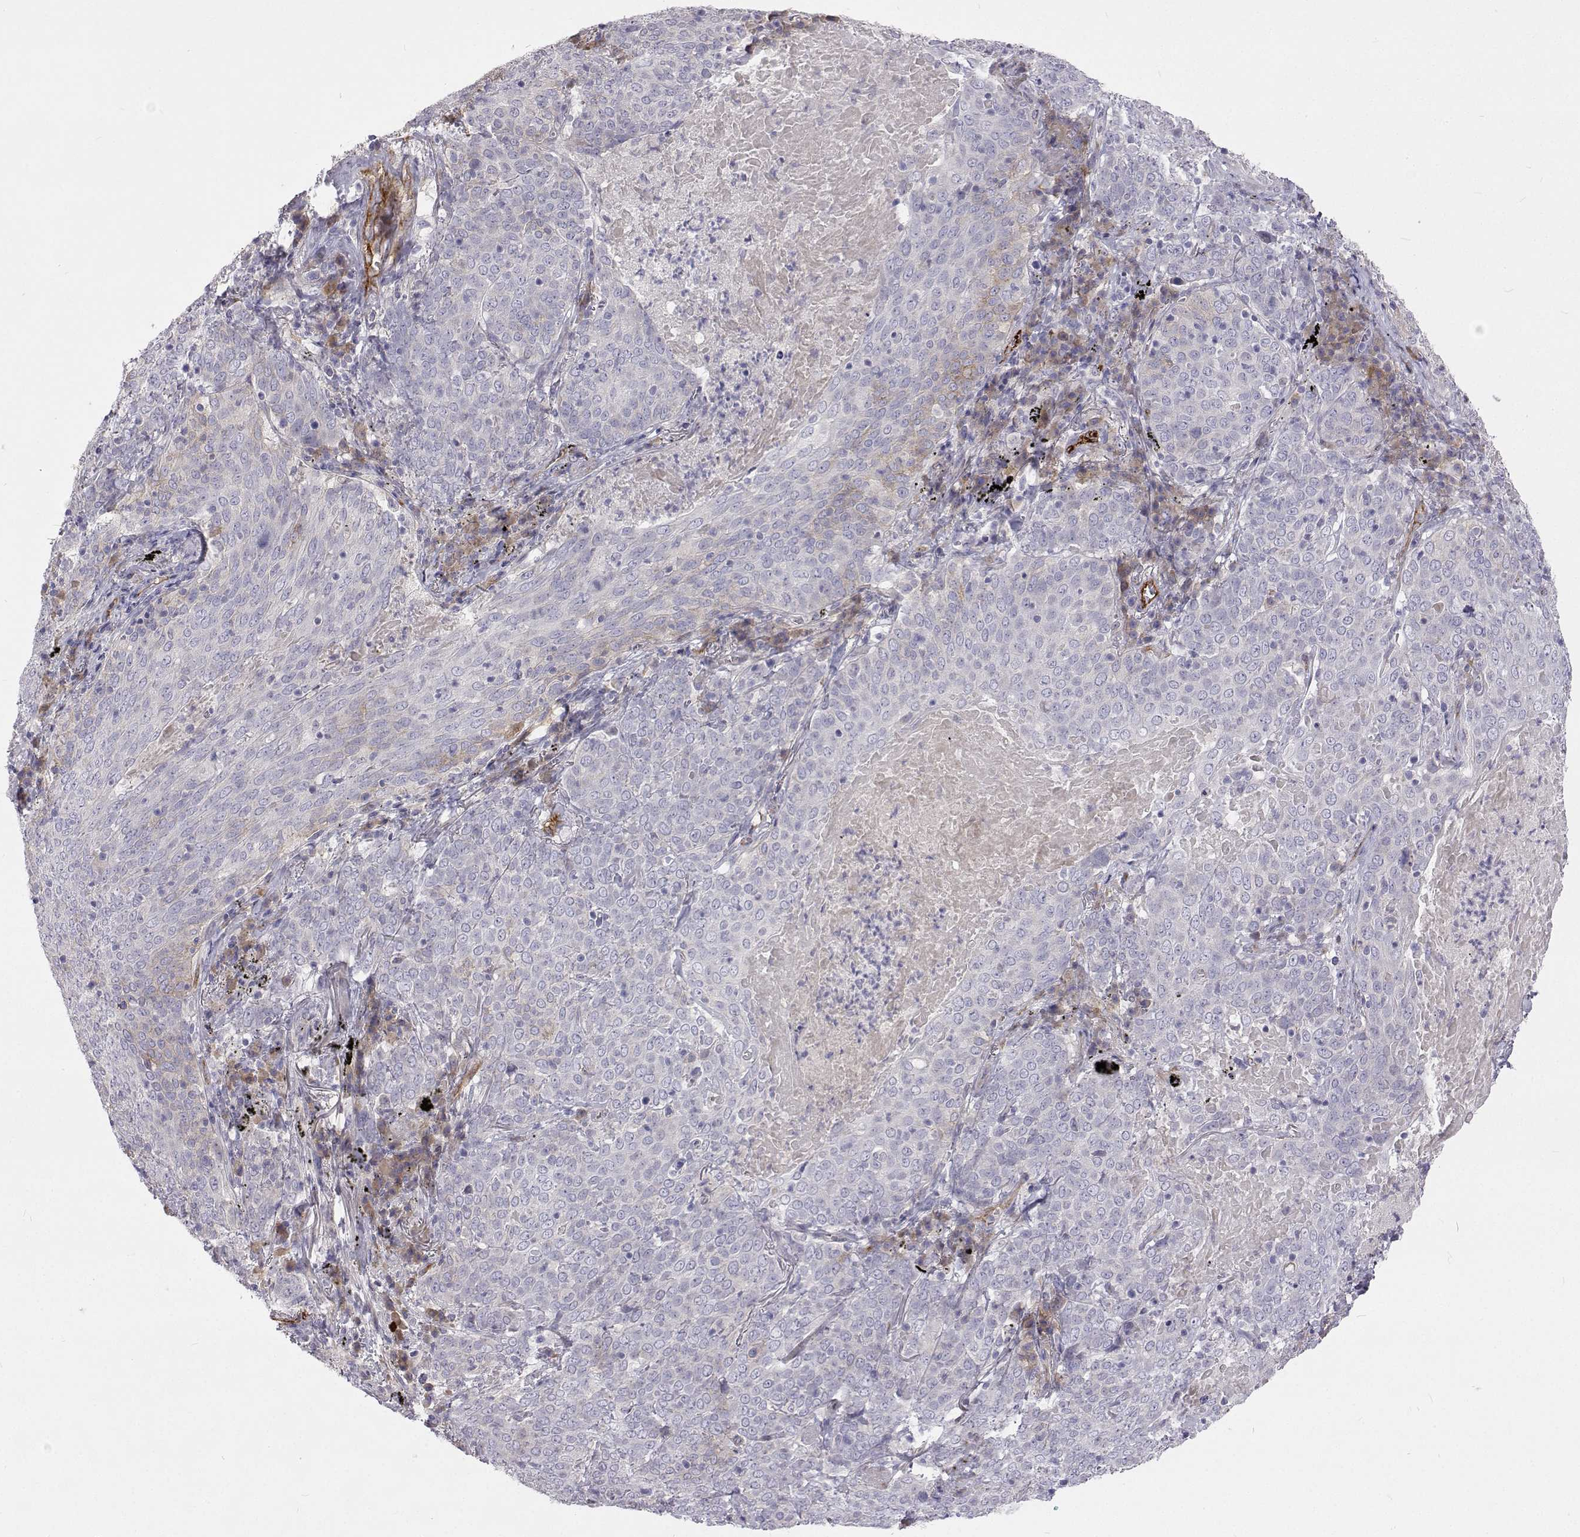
{"staining": {"intensity": "negative", "quantity": "none", "location": "none"}, "tissue": "lung cancer", "cell_type": "Tumor cells", "image_type": "cancer", "snomed": [{"axis": "morphology", "description": "Squamous cell carcinoma, NOS"}, {"axis": "topography", "description": "Lung"}], "caption": "Immunohistochemistry histopathology image of neoplastic tissue: human lung cancer stained with DAB (3,3'-diaminobenzidine) exhibits no significant protein expression in tumor cells. Nuclei are stained in blue.", "gene": "NPR3", "patient": {"sex": "male", "age": 82}}